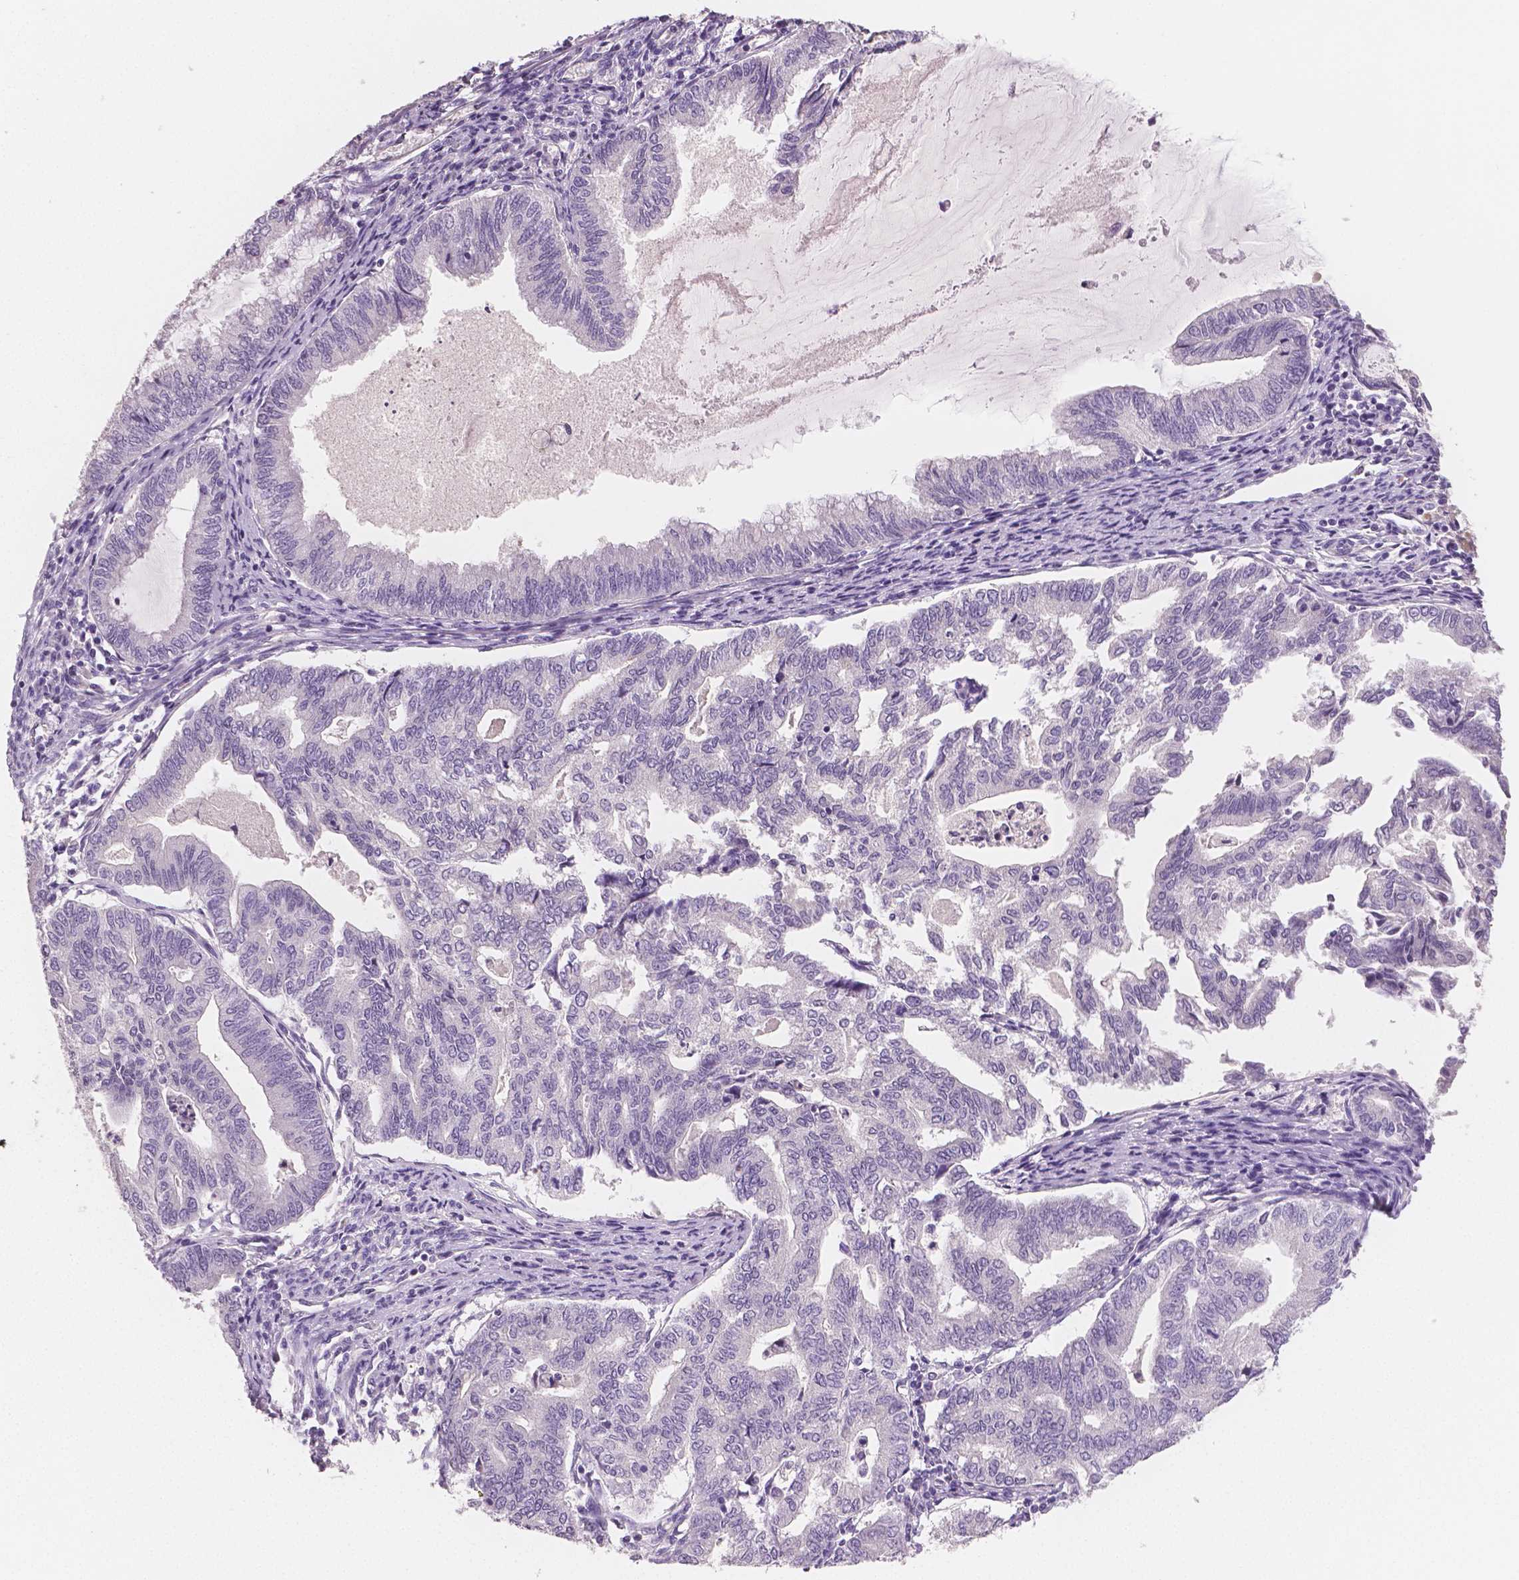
{"staining": {"intensity": "negative", "quantity": "none", "location": "none"}, "tissue": "endometrial cancer", "cell_type": "Tumor cells", "image_type": "cancer", "snomed": [{"axis": "morphology", "description": "Adenocarcinoma, NOS"}, {"axis": "topography", "description": "Endometrium"}], "caption": "IHC of human endometrial cancer (adenocarcinoma) exhibits no positivity in tumor cells. (DAB (3,3'-diaminobenzidine) immunohistochemistry visualized using brightfield microscopy, high magnification).", "gene": "TSPAN7", "patient": {"sex": "female", "age": 79}}